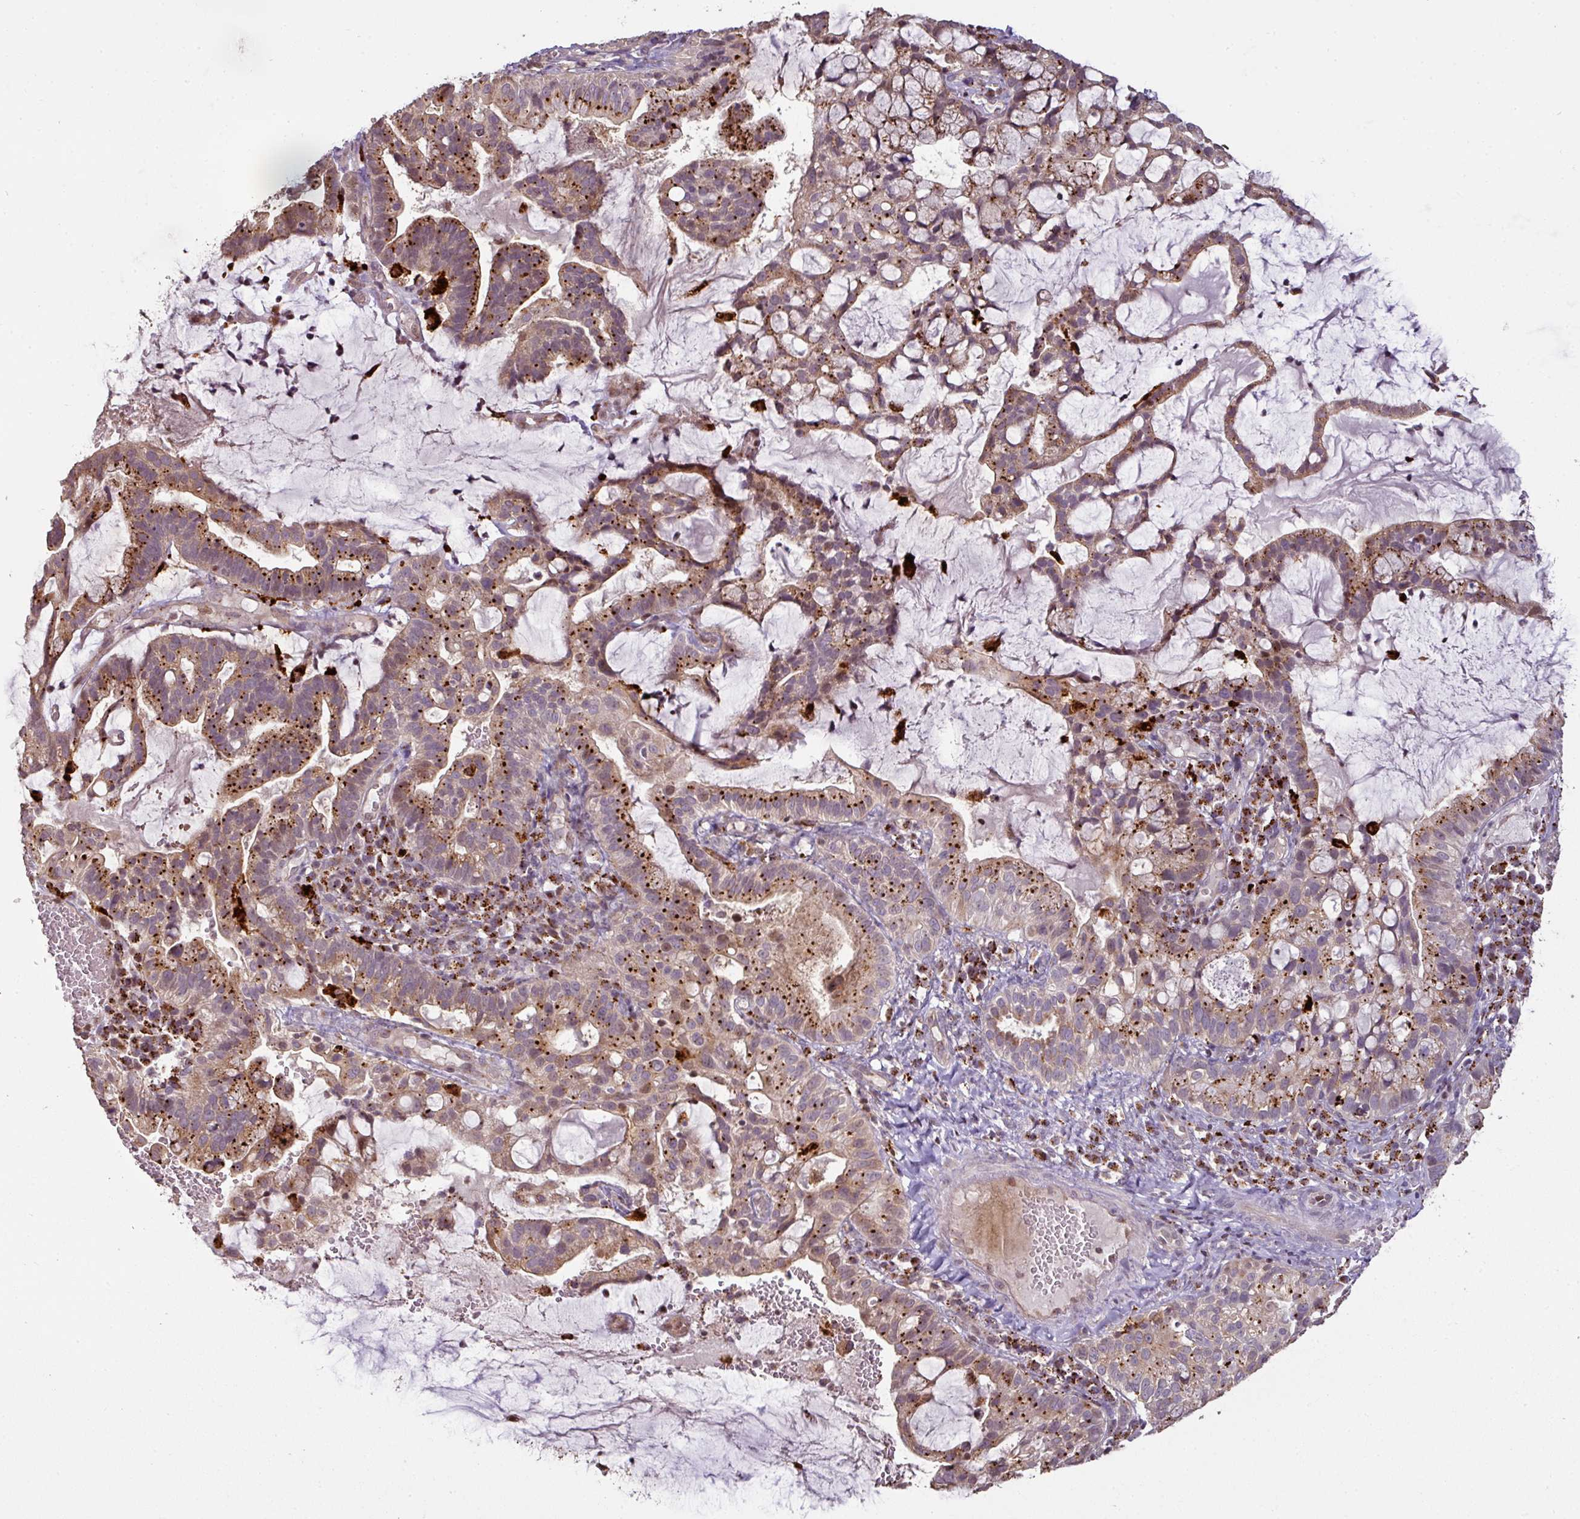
{"staining": {"intensity": "moderate", "quantity": "25%-75%", "location": "cytoplasmic/membranous"}, "tissue": "cervical cancer", "cell_type": "Tumor cells", "image_type": "cancer", "snomed": [{"axis": "morphology", "description": "Adenocarcinoma, NOS"}, {"axis": "topography", "description": "Cervix"}], "caption": "Human cervical cancer (adenocarcinoma) stained for a protein (brown) shows moderate cytoplasmic/membranous positive expression in approximately 25%-75% of tumor cells.", "gene": "CXCR5", "patient": {"sex": "female", "age": 41}}